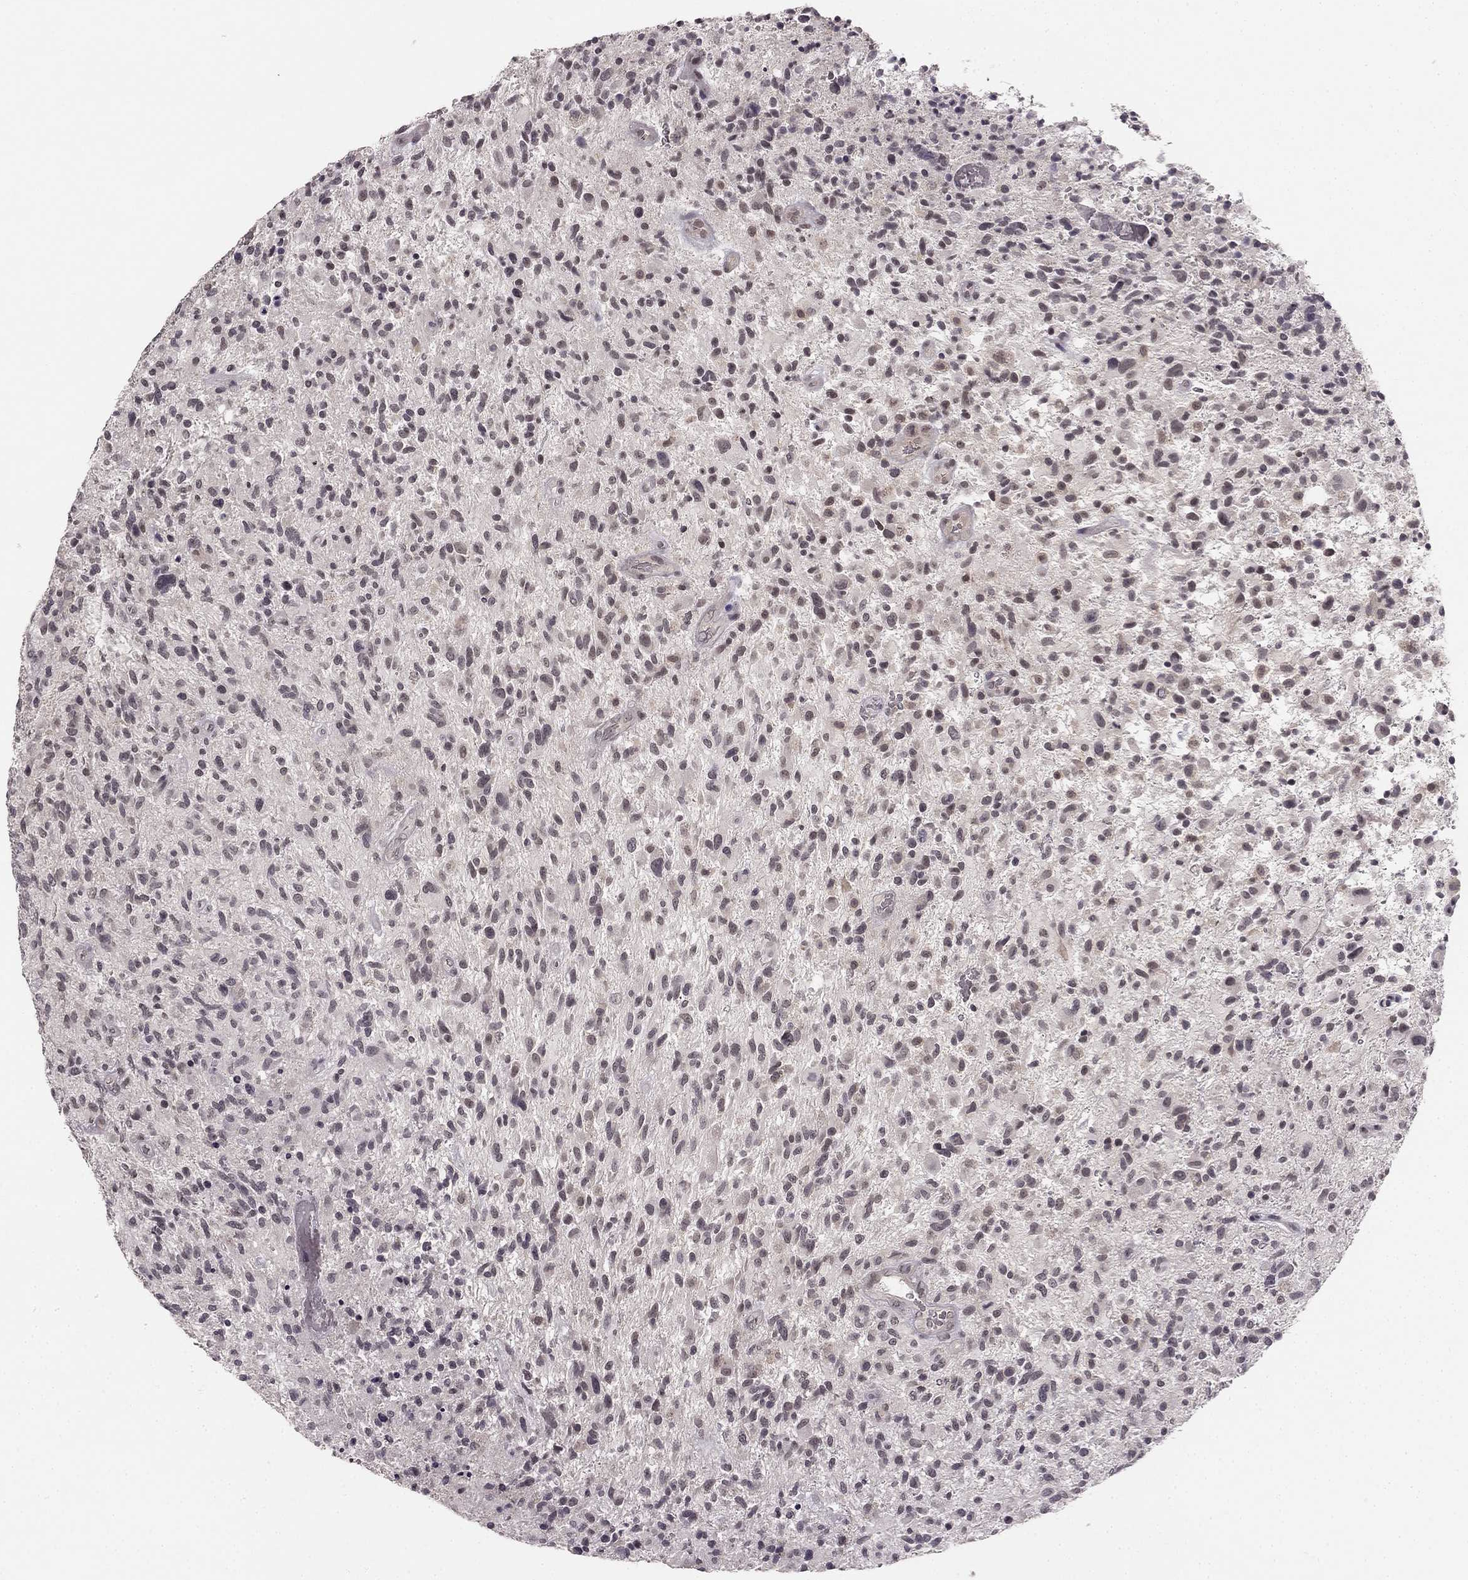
{"staining": {"intensity": "negative", "quantity": "none", "location": "none"}, "tissue": "glioma", "cell_type": "Tumor cells", "image_type": "cancer", "snomed": [{"axis": "morphology", "description": "Glioma, malignant, High grade"}, {"axis": "topography", "description": "Brain"}], "caption": "Tumor cells show no significant protein expression in high-grade glioma (malignant).", "gene": "HCN4", "patient": {"sex": "male", "age": 47}}